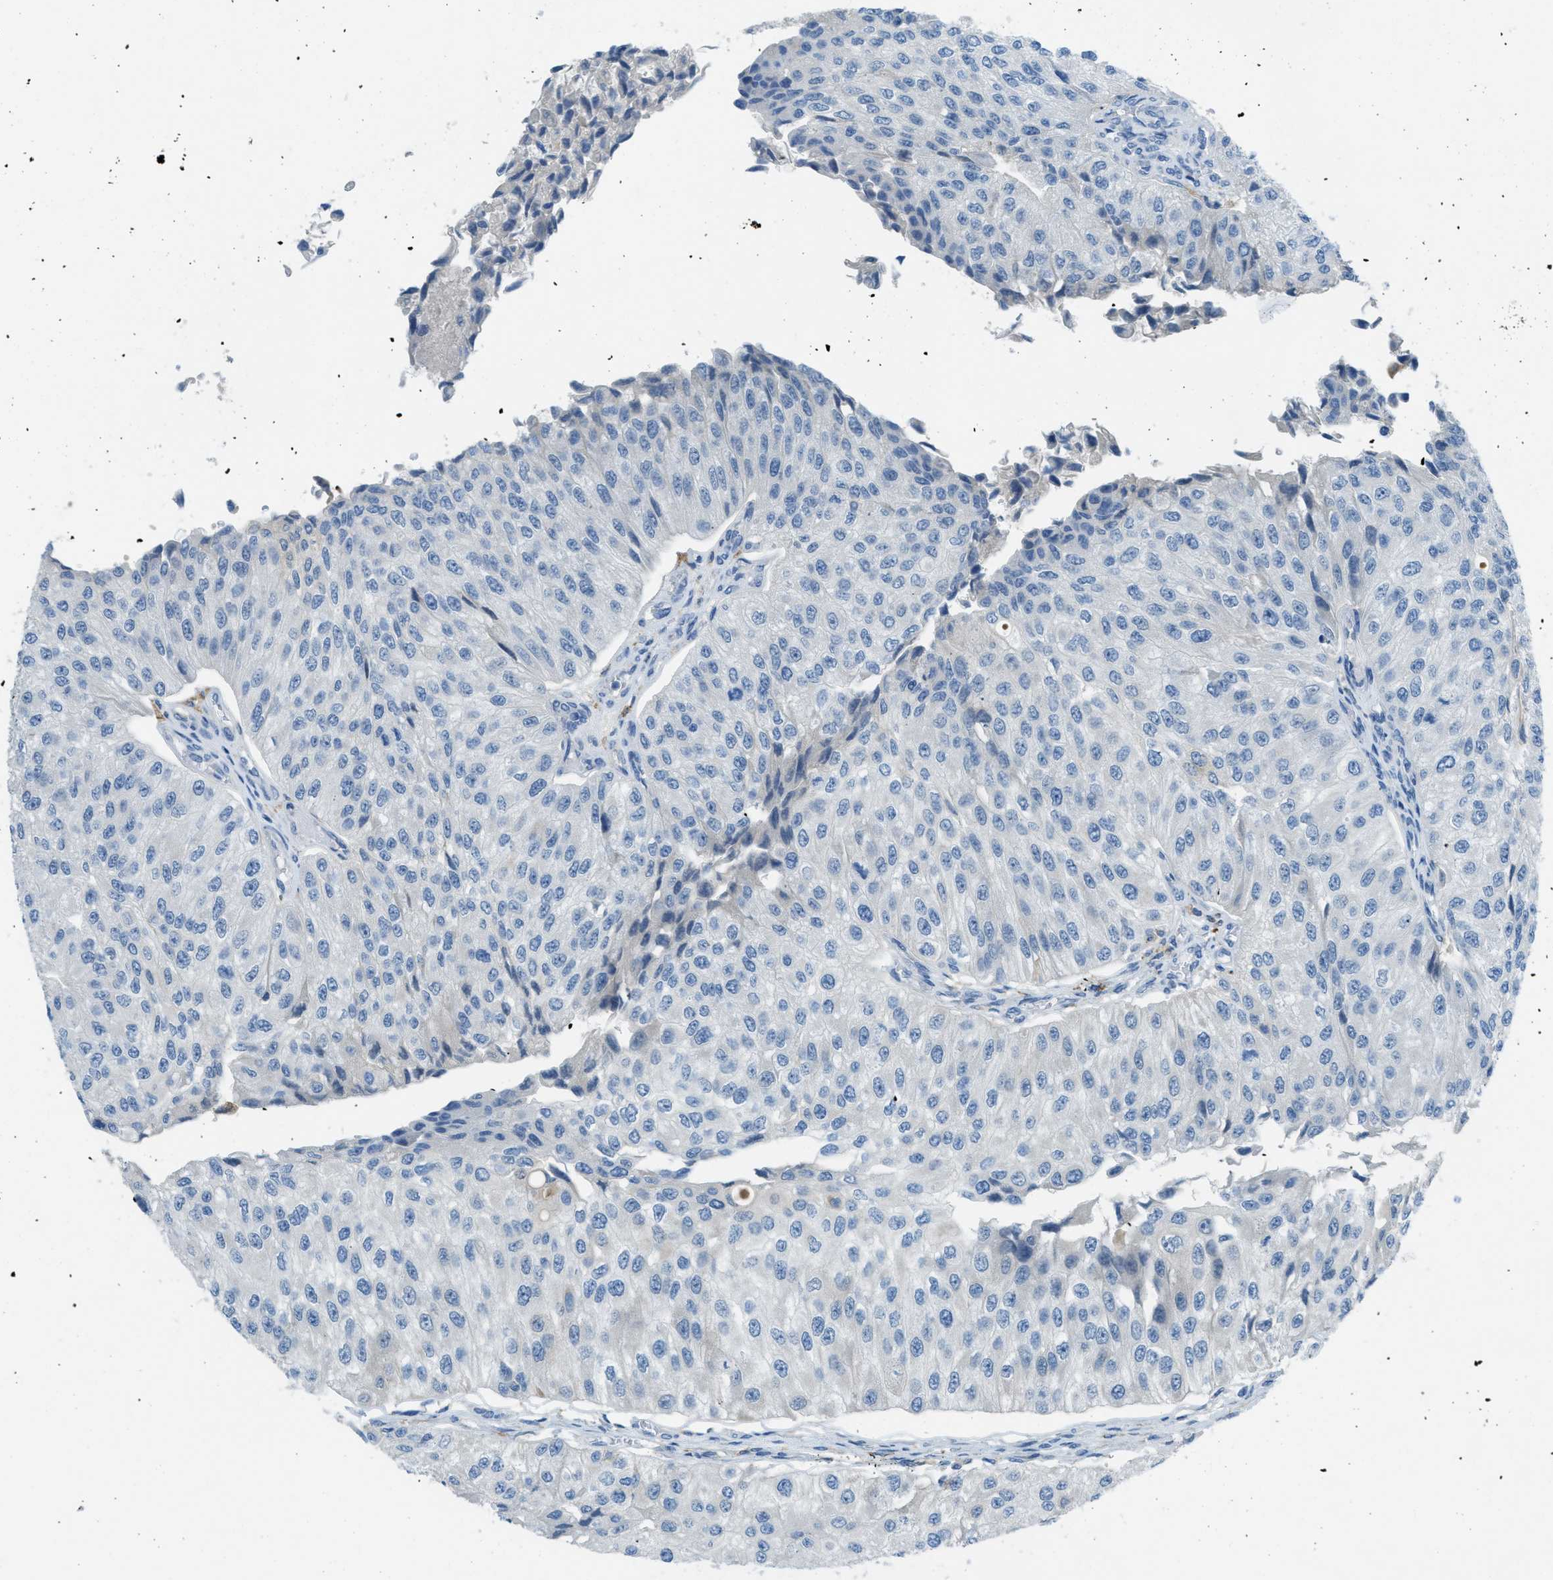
{"staining": {"intensity": "weak", "quantity": "<25%", "location": "cytoplasmic/membranous"}, "tissue": "urothelial cancer", "cell_type": "Tumor cells", "image_type": "cancer", "snomed": [{"axis": "morphology", "description": "Urothelial carcinoma, High grade"}, {"axis": "topography", "description": "Kidney"}, {"axis": "topography", "description": "Urinary bladder"}], "caption": "High magnification brightfield microscopy of urothelial cancer stained with DAB (brown) and counterstained with hematoxylin (blue): tumor cells show no significant positivity.", "gene": "KLHL8", "patient": {"sex": "male", "age": 77}}